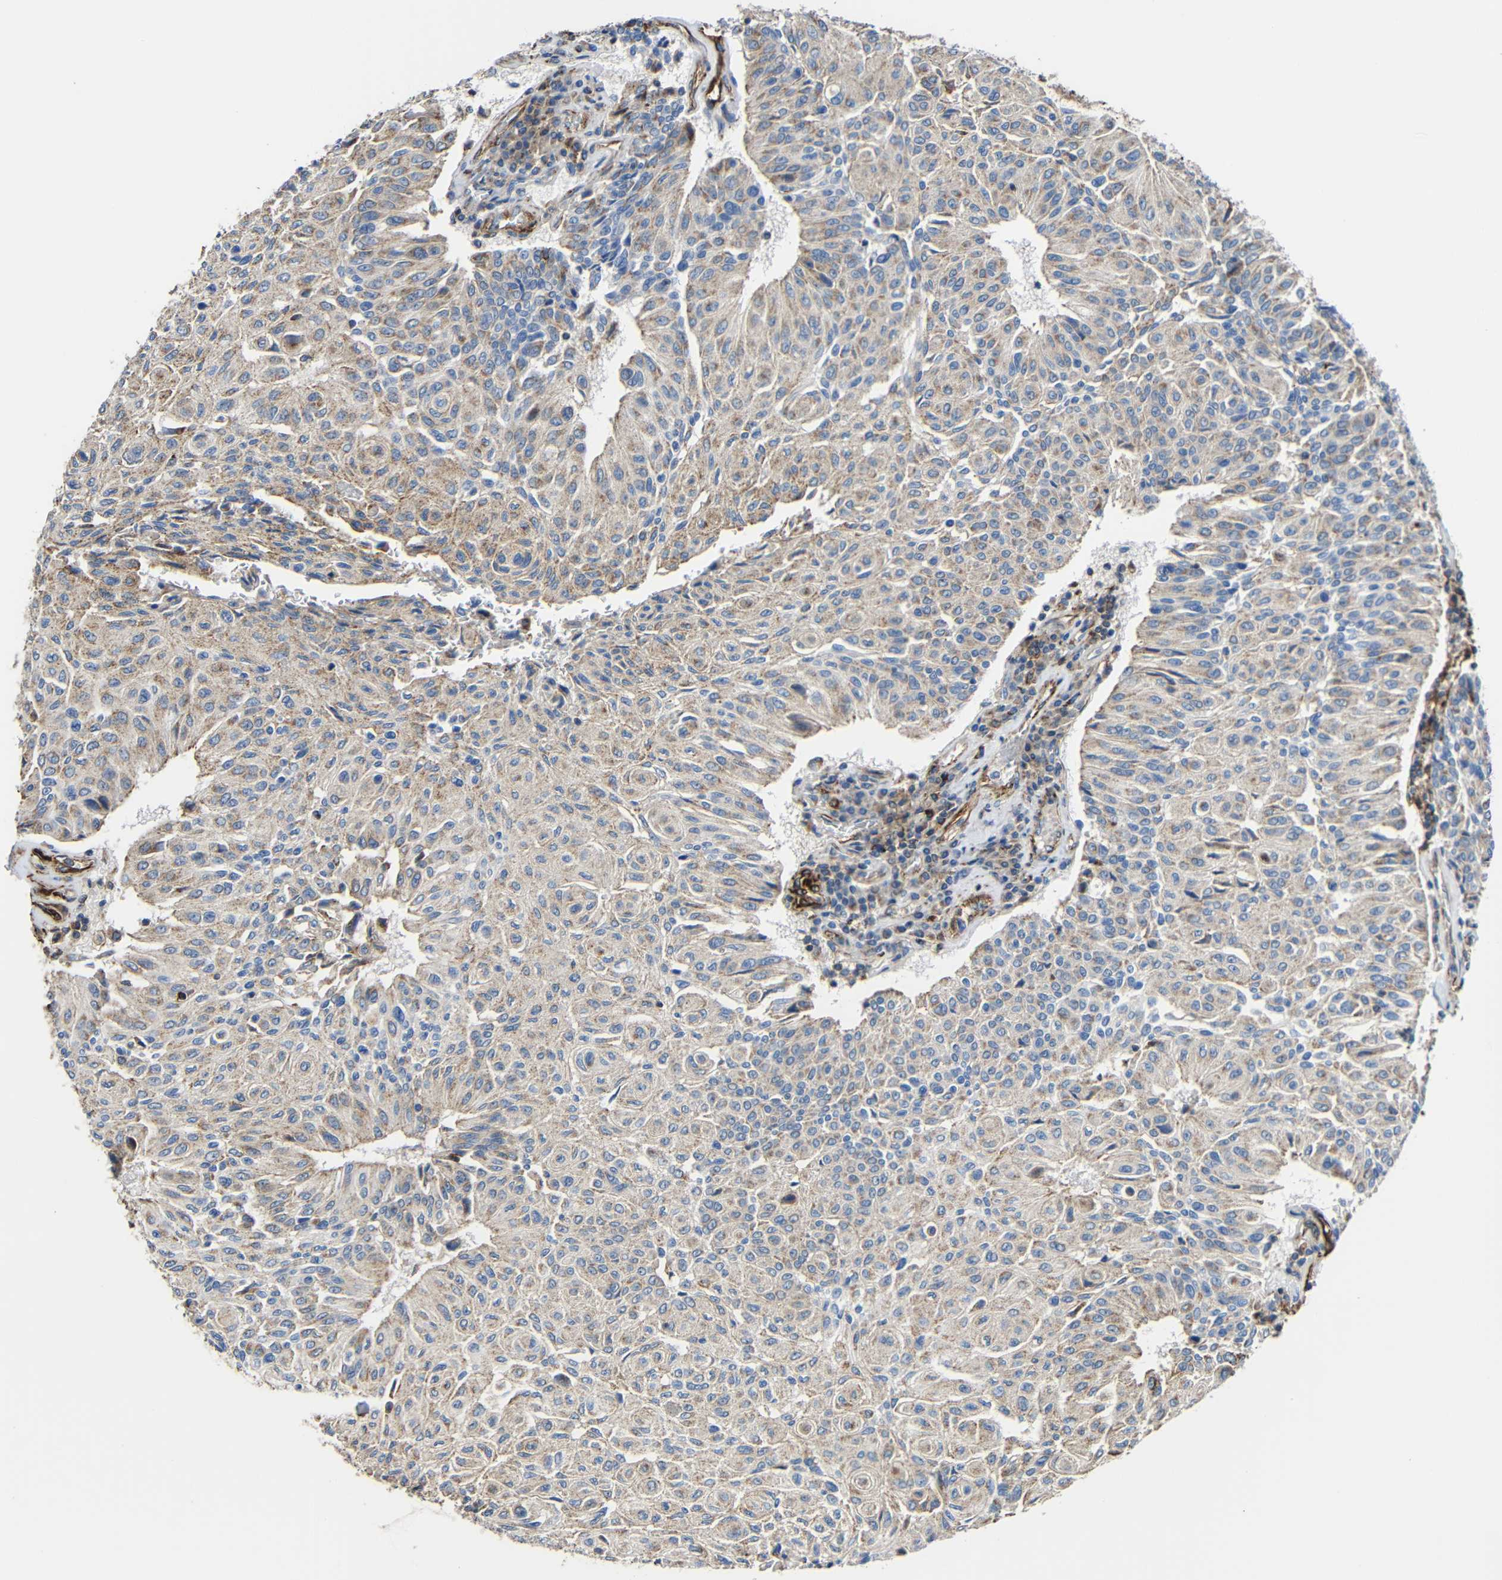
{"staining": {"intensity": "weak", "quantity": ">75%", "location": "cytoplasmic/membranous"}, "tissue": "urothelial cancer", "cell_type": "Tumor cells", "image_type": "cancer", "snomed": [{"axis": "morphology", "description": "Urothelial carcinoma, High grade"}, {"axis": "topography", "description": "Urinary bladder"}], "caption": "High-magnification brightfield microscopy of urothelial carcinoma (high-grade) stained with DAB (brown) and counterstained with hematoxylin (blue). tumor cells exhibit weak cytoplasmic/membranous staining is identified in about>75% of cells.", "gene": "IGSF10", "patient": {"sex": "male", "age": 66}}